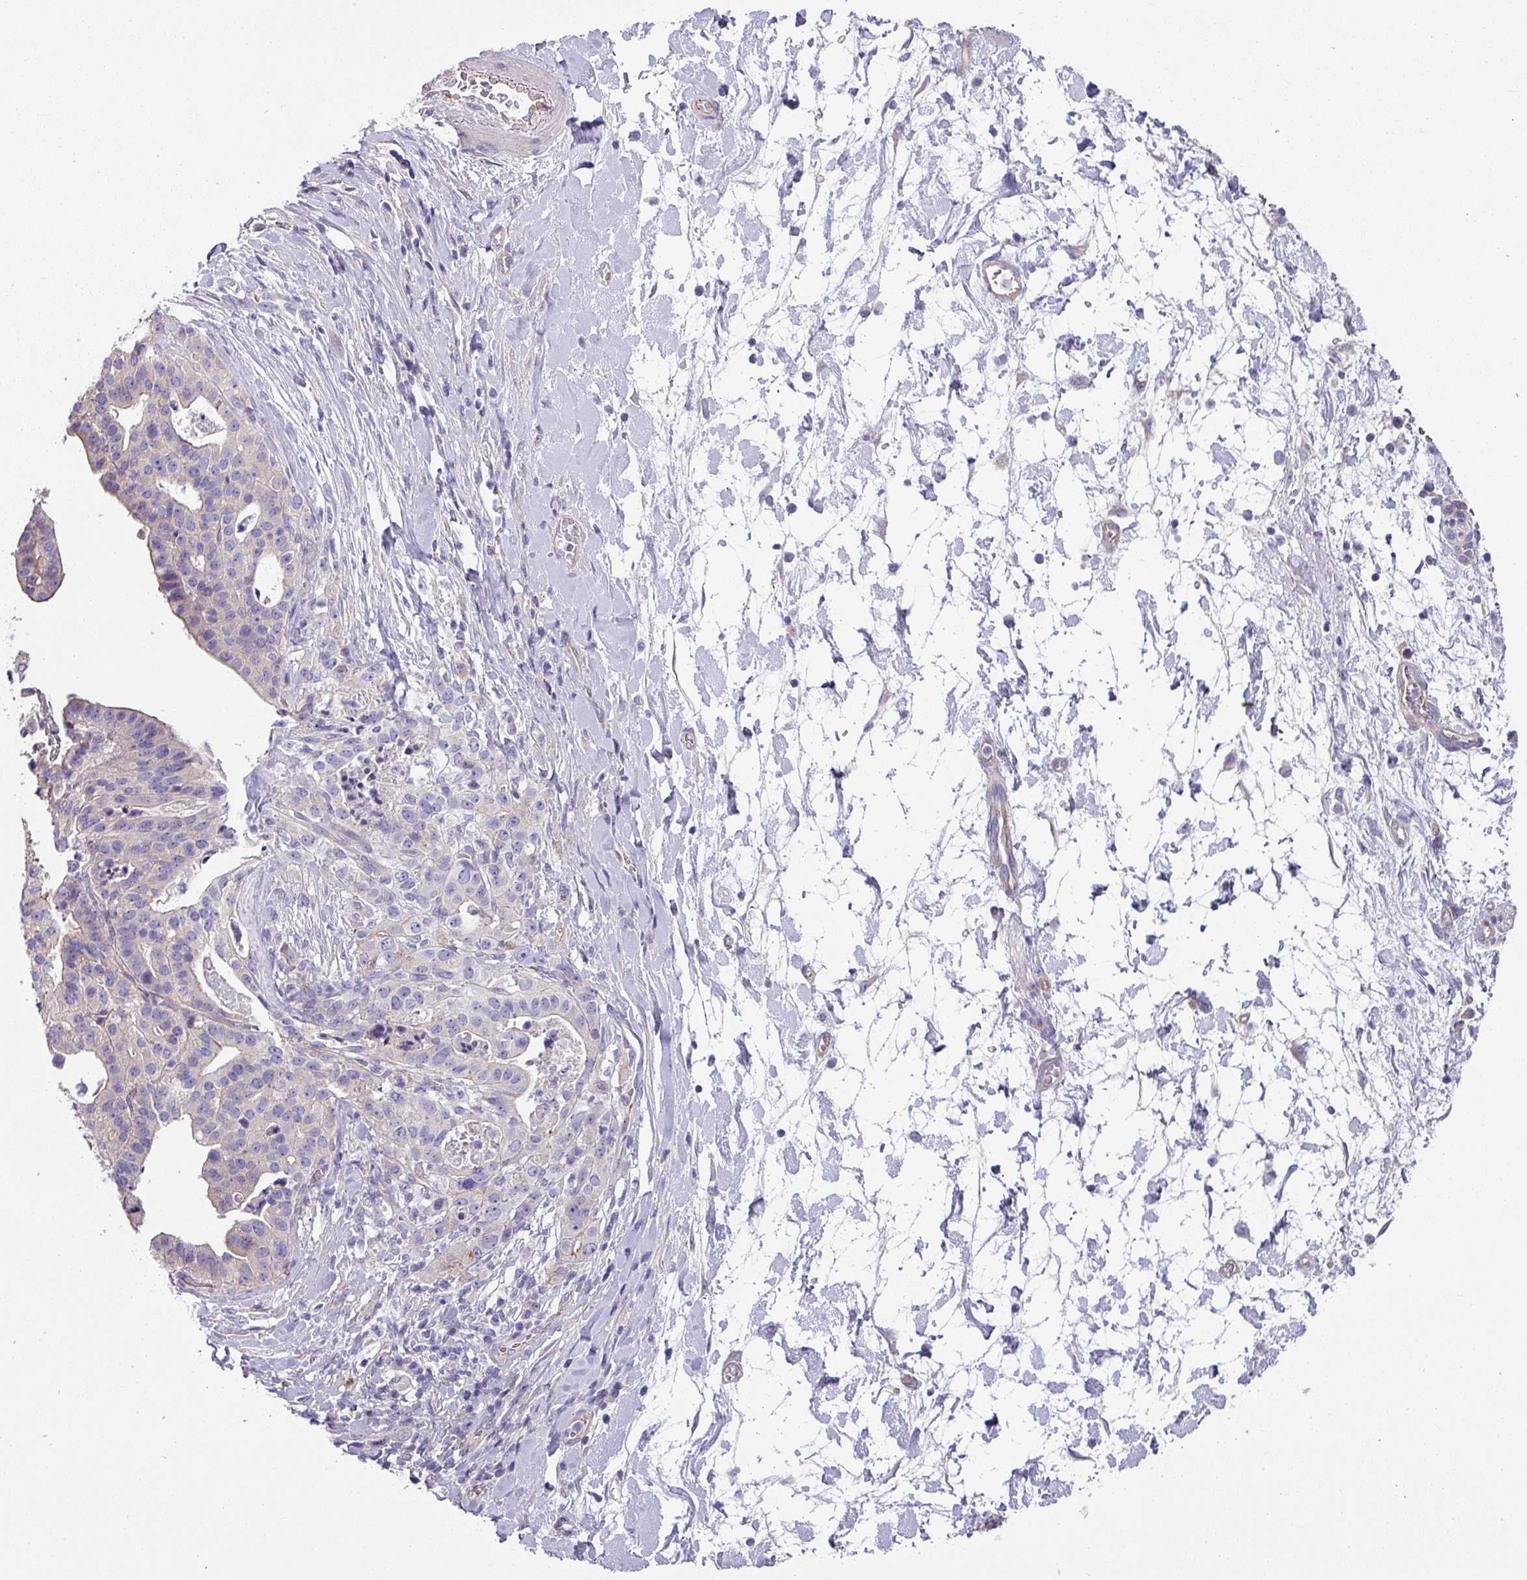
{"staining": {"intensity": "negative", "quantity": "none", "location": "none"}, "tissue": "stomach cancer", "cell_type": "Tumor cells", "image_type": "cancer", "snomed": [{"axis": "morphology", "description": "Adenocarcinoma, NOS"}, {"axis": "topography", "description": "Stomach"}], "caption": "This is an immunohistochemistry photomicrograph of adenocarcinoma (stomach). There is no expression in tumor cells.", "gene": "PALS2", "patient": {"sex": "male", "age": 48}}